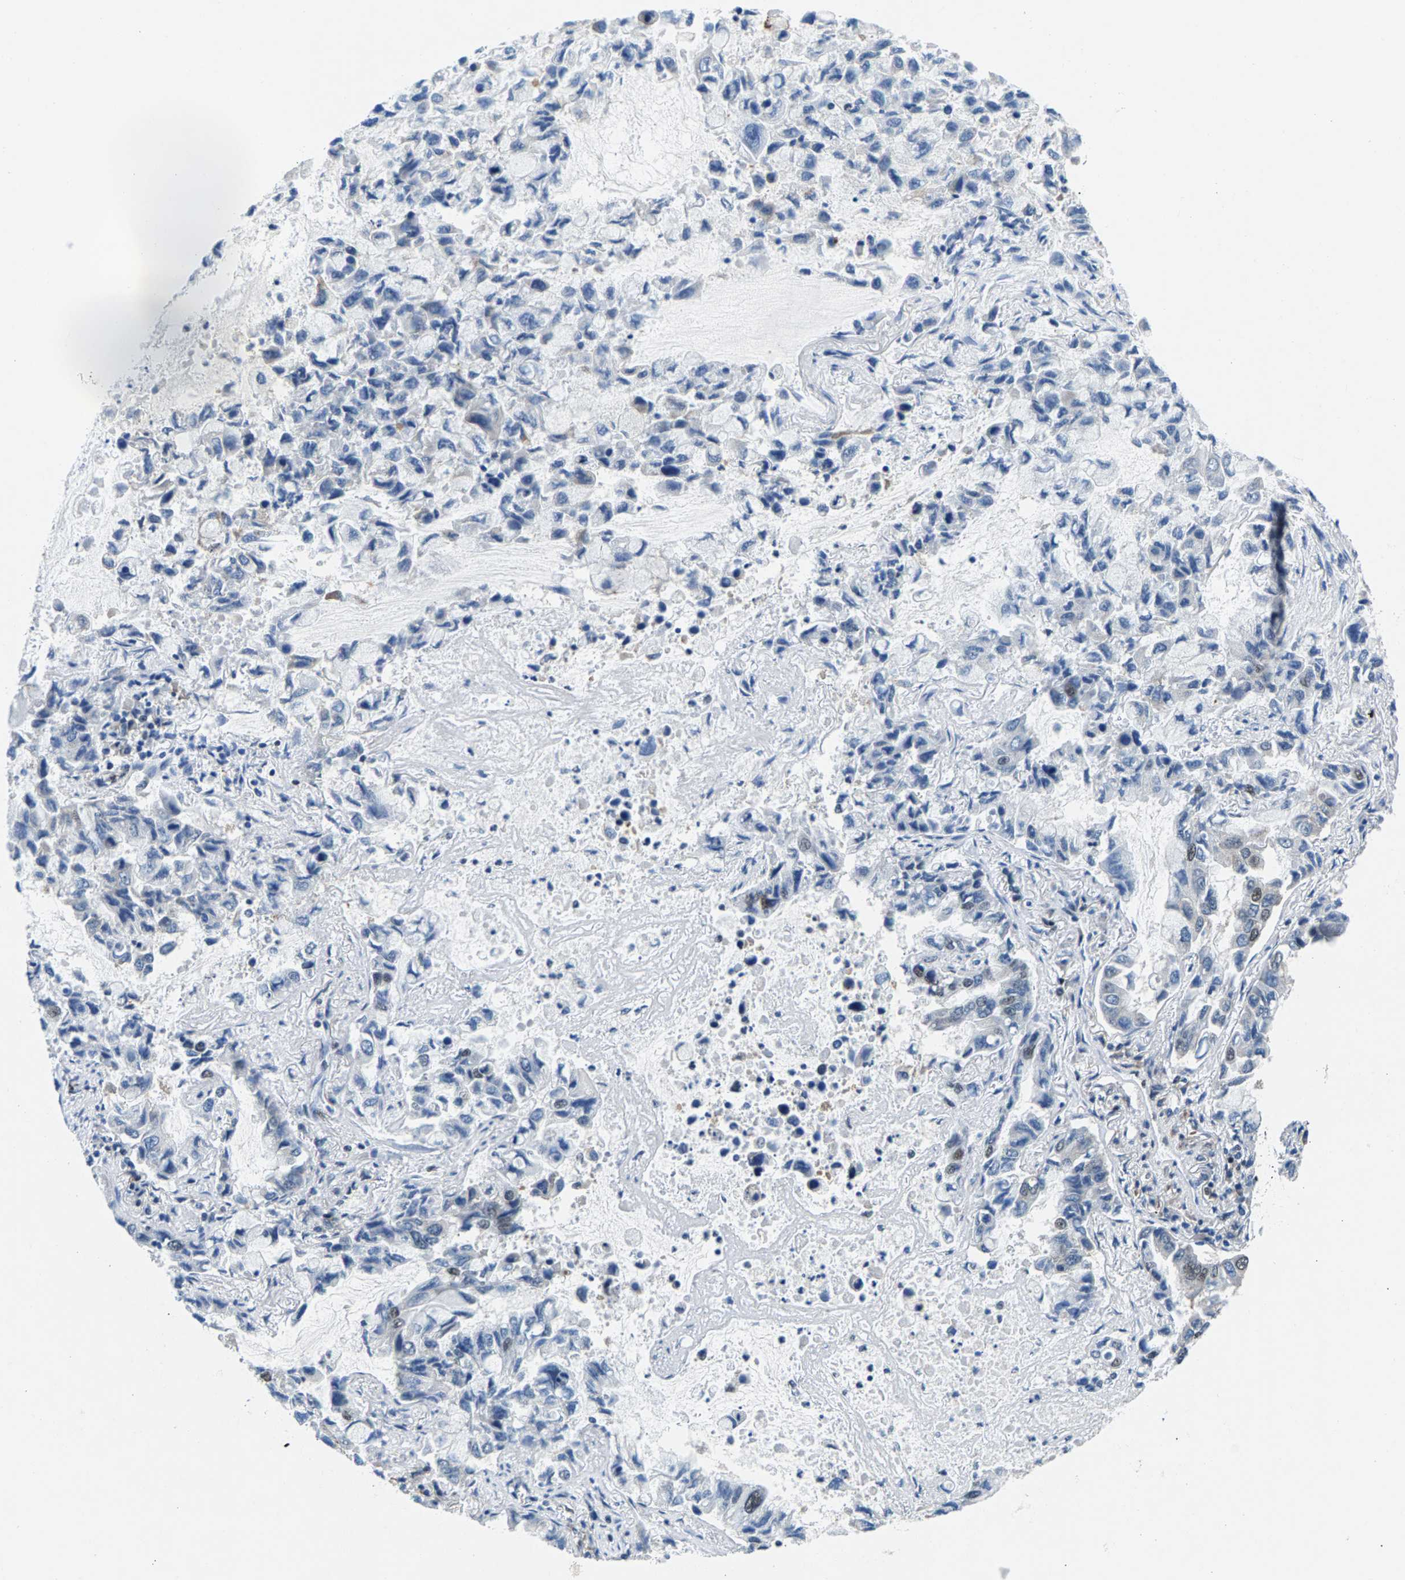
{"staining": {"intensity": "moderate", "quantity": "<25%", "location": "nuclear"}, "tissue": "lung cancer", "cell_type": "Tumor cells", "image_type": "cancer", "snomed": [{"axis": "morphology", "description": "Adenocarcinoma, NOS"}, {"axis": "topography", "description": "Lung"}], "caption": "IHC micrograph of adenocarcinoma (lung) stained for a protein (brown), which shows low levels of moderate nuclear positivity in about <25% of tumor cells.", "gene": "ATF2", "patient": {"sex": "male", "age": 64}}